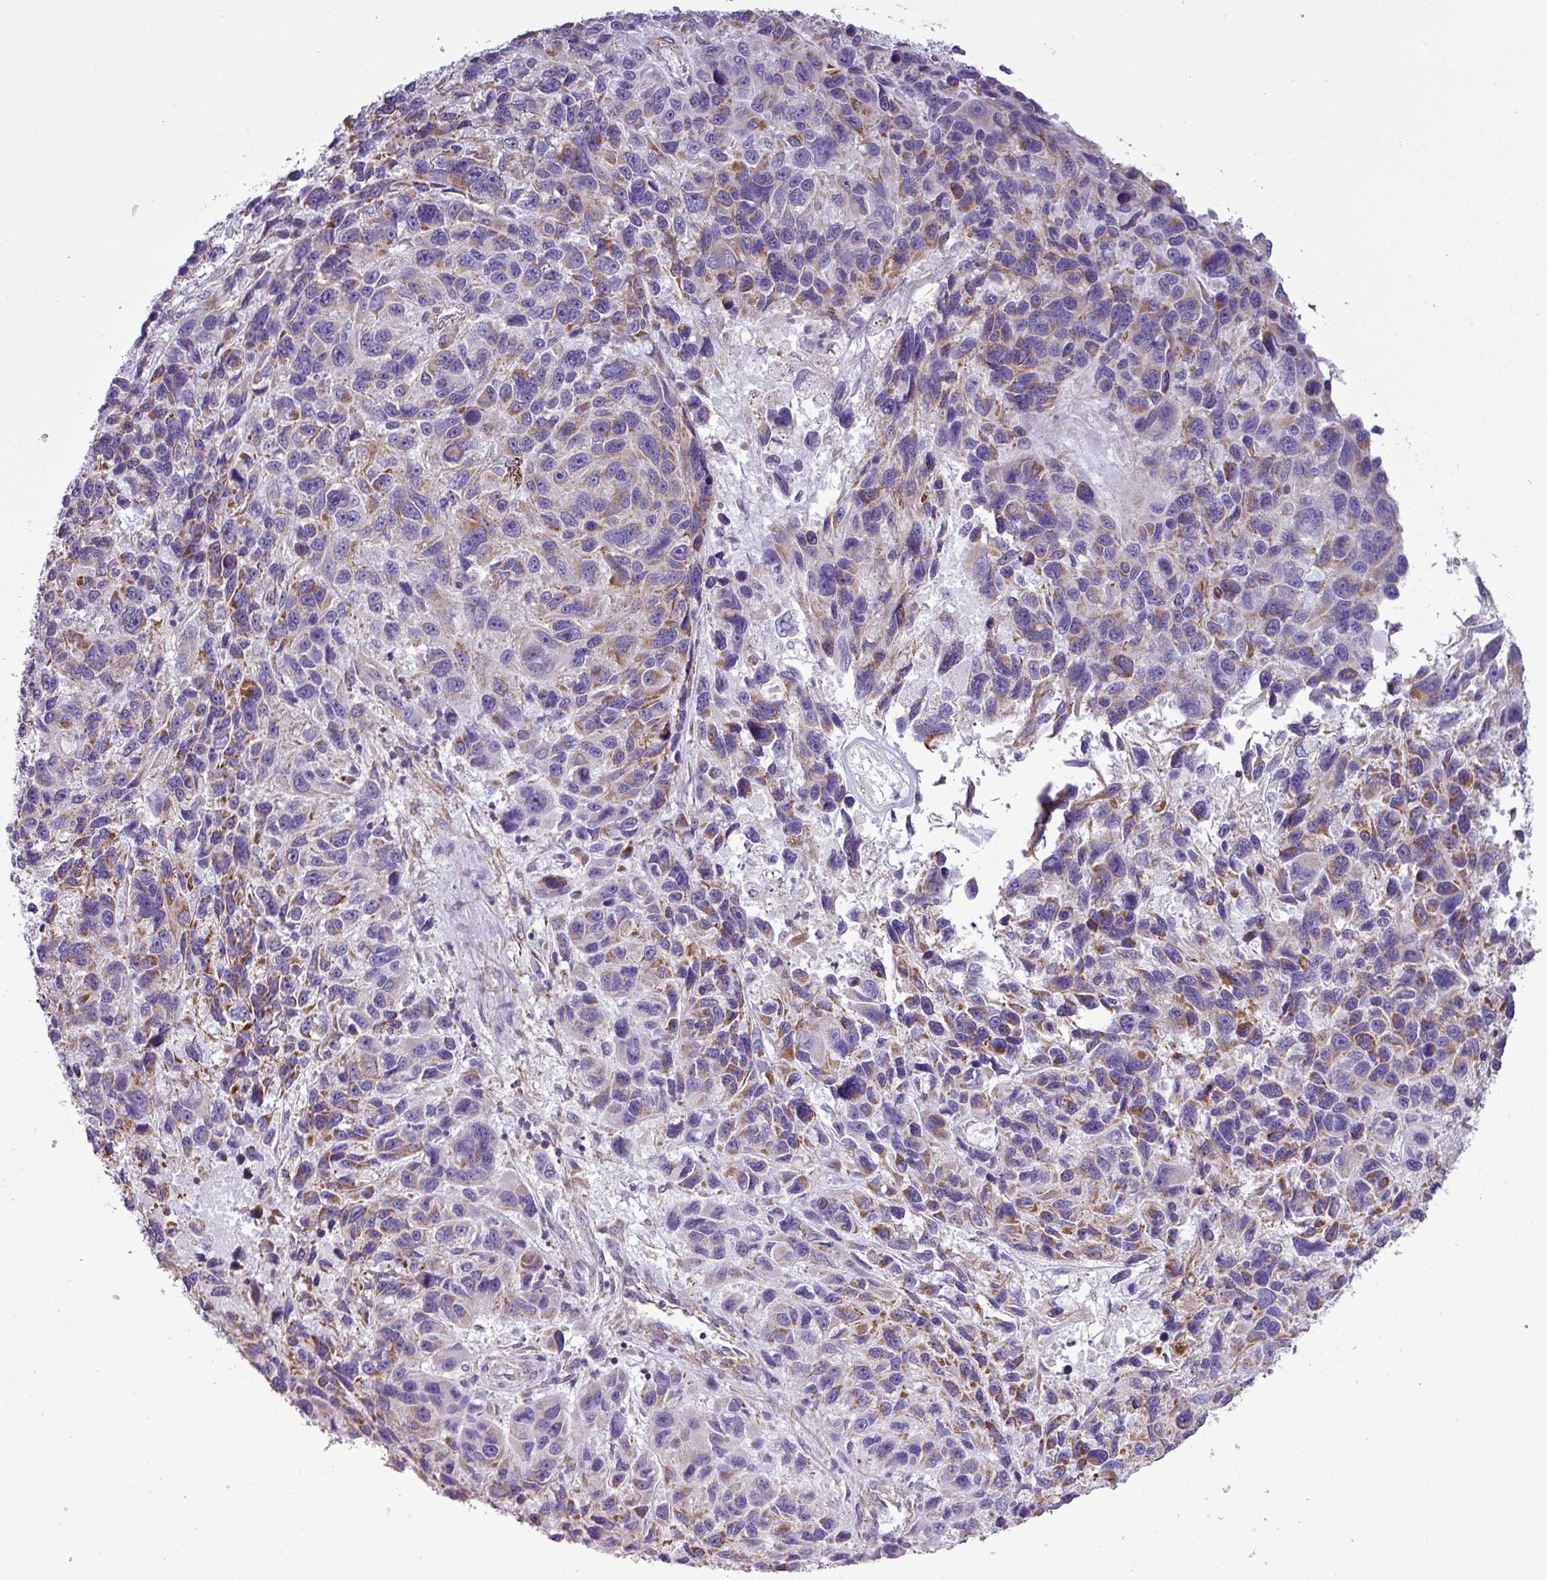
{"staining": {"intensity": "moderate", "quantity": "25%-75%", "location": "cytoplasmic/membranous"}, "tissue": "melanoma", "cell_type": "Tumor cells", "image_type": "cancer", "snomed": [{"axis": "morphology", "description": "Malignant melanoma, NOS"}, {"axis": "topography", "description": "Skin"}], "caption": "Tumor cells demonstrate medium levels of moderate cytoplasmic/membranous staining in about 25%-75% of cells in melanoma. (IHC, brightfield microscopy, high magnification).", "gene": "BTN2A2", "patient": {"sex": "male", "age": 53}}